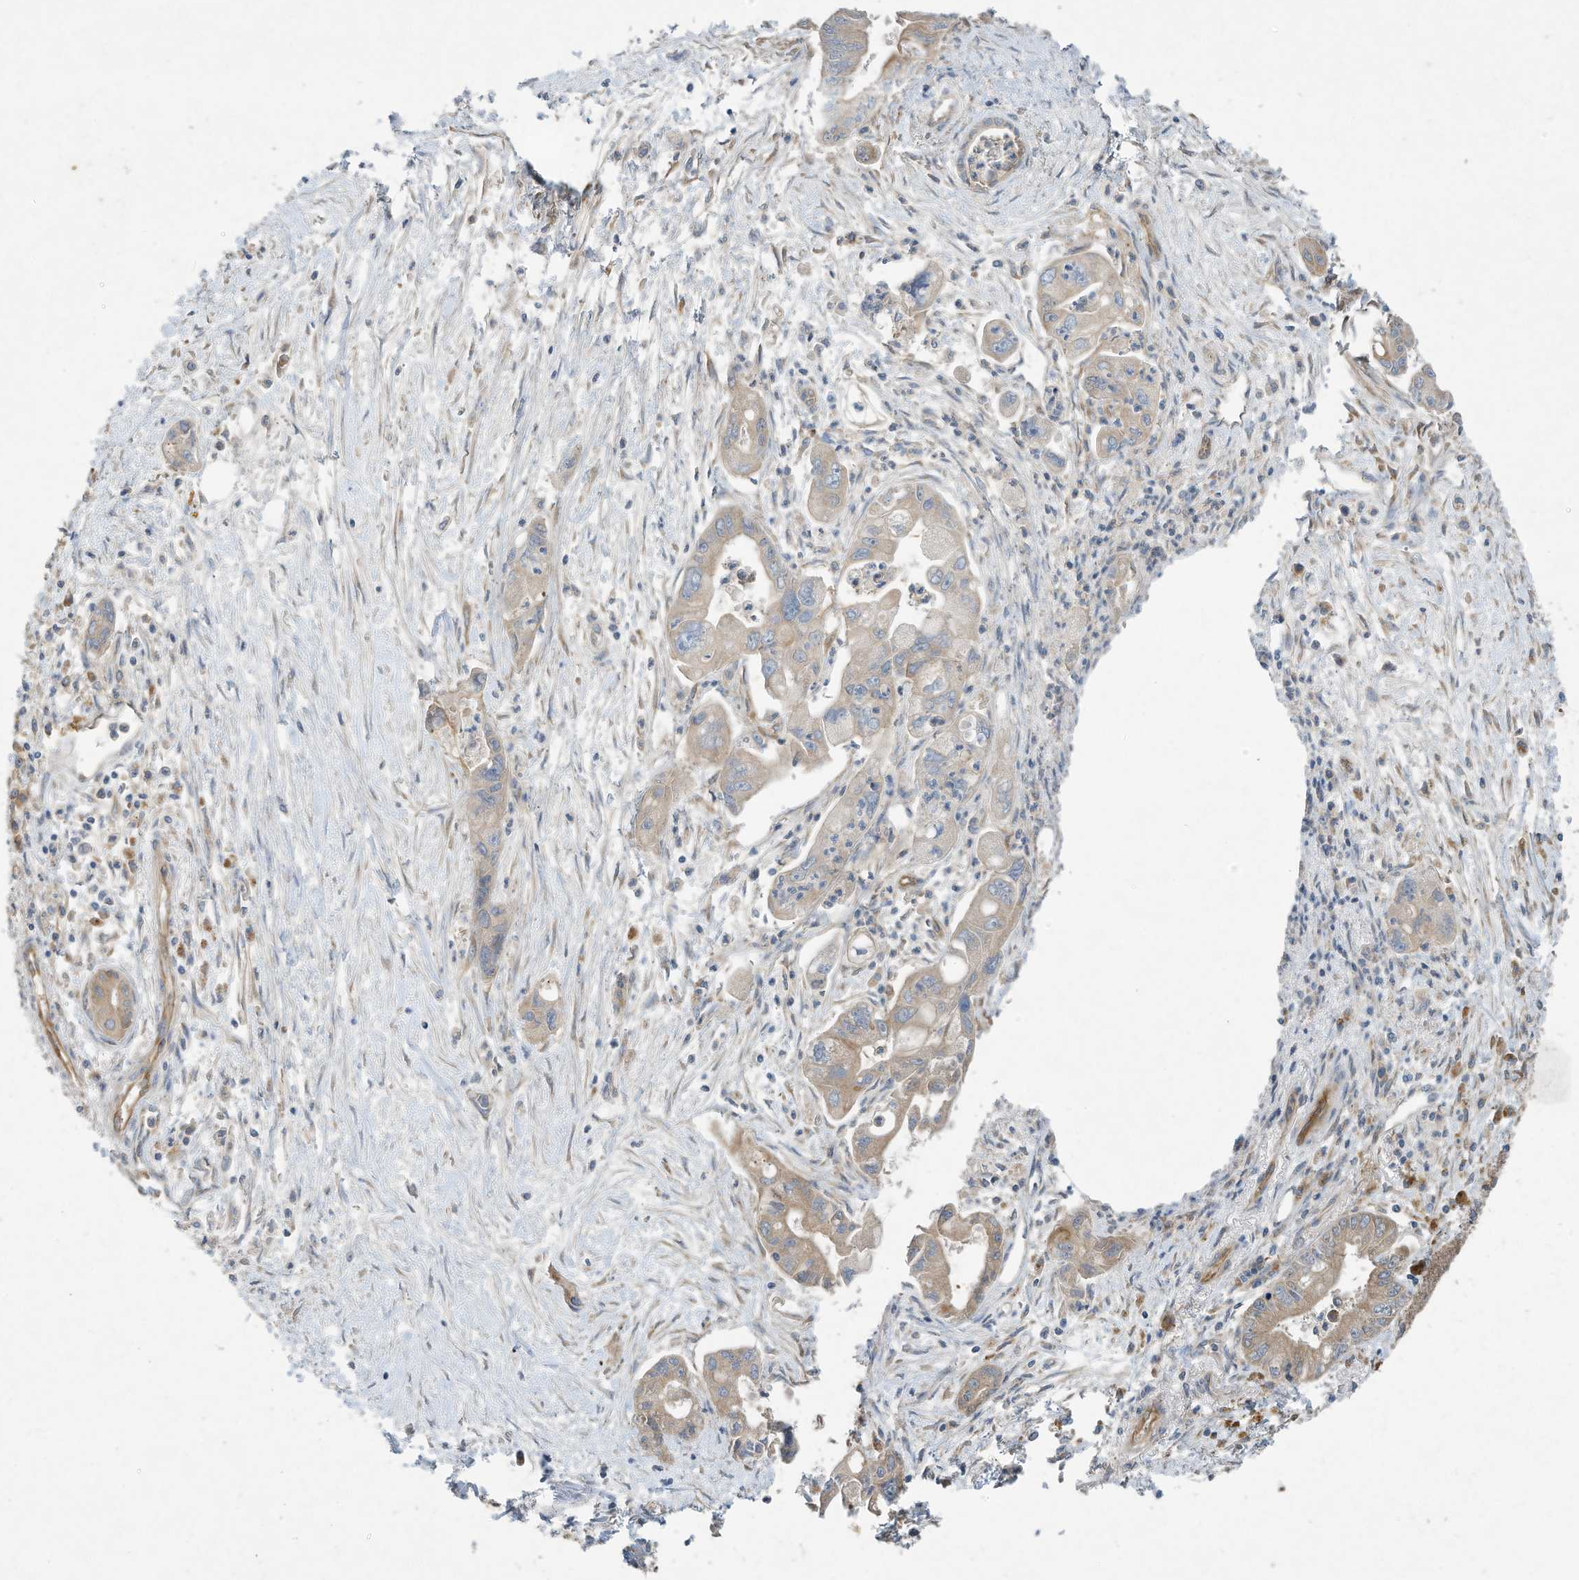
{"staining": {"intensity": "weak", "quantity": "<25%", "location": "cytoplasmic/membranous"}, "tissue": "pancreatic cancer", "cell_type": "Tumor cells", "image_type": "cancer", "snomed": [{"axis": "morphology", "description": "Adenocarcinoma, NOS"}, {"axis": "topography", "description": "Pancreas"}], "caption": "Pancreatic adenocarcinoma was stained to show a protein in brown. There is no significant expression in tumor cells.", "gene": "SYNJ2", "patient": {"sex": "male", "age": 70}}